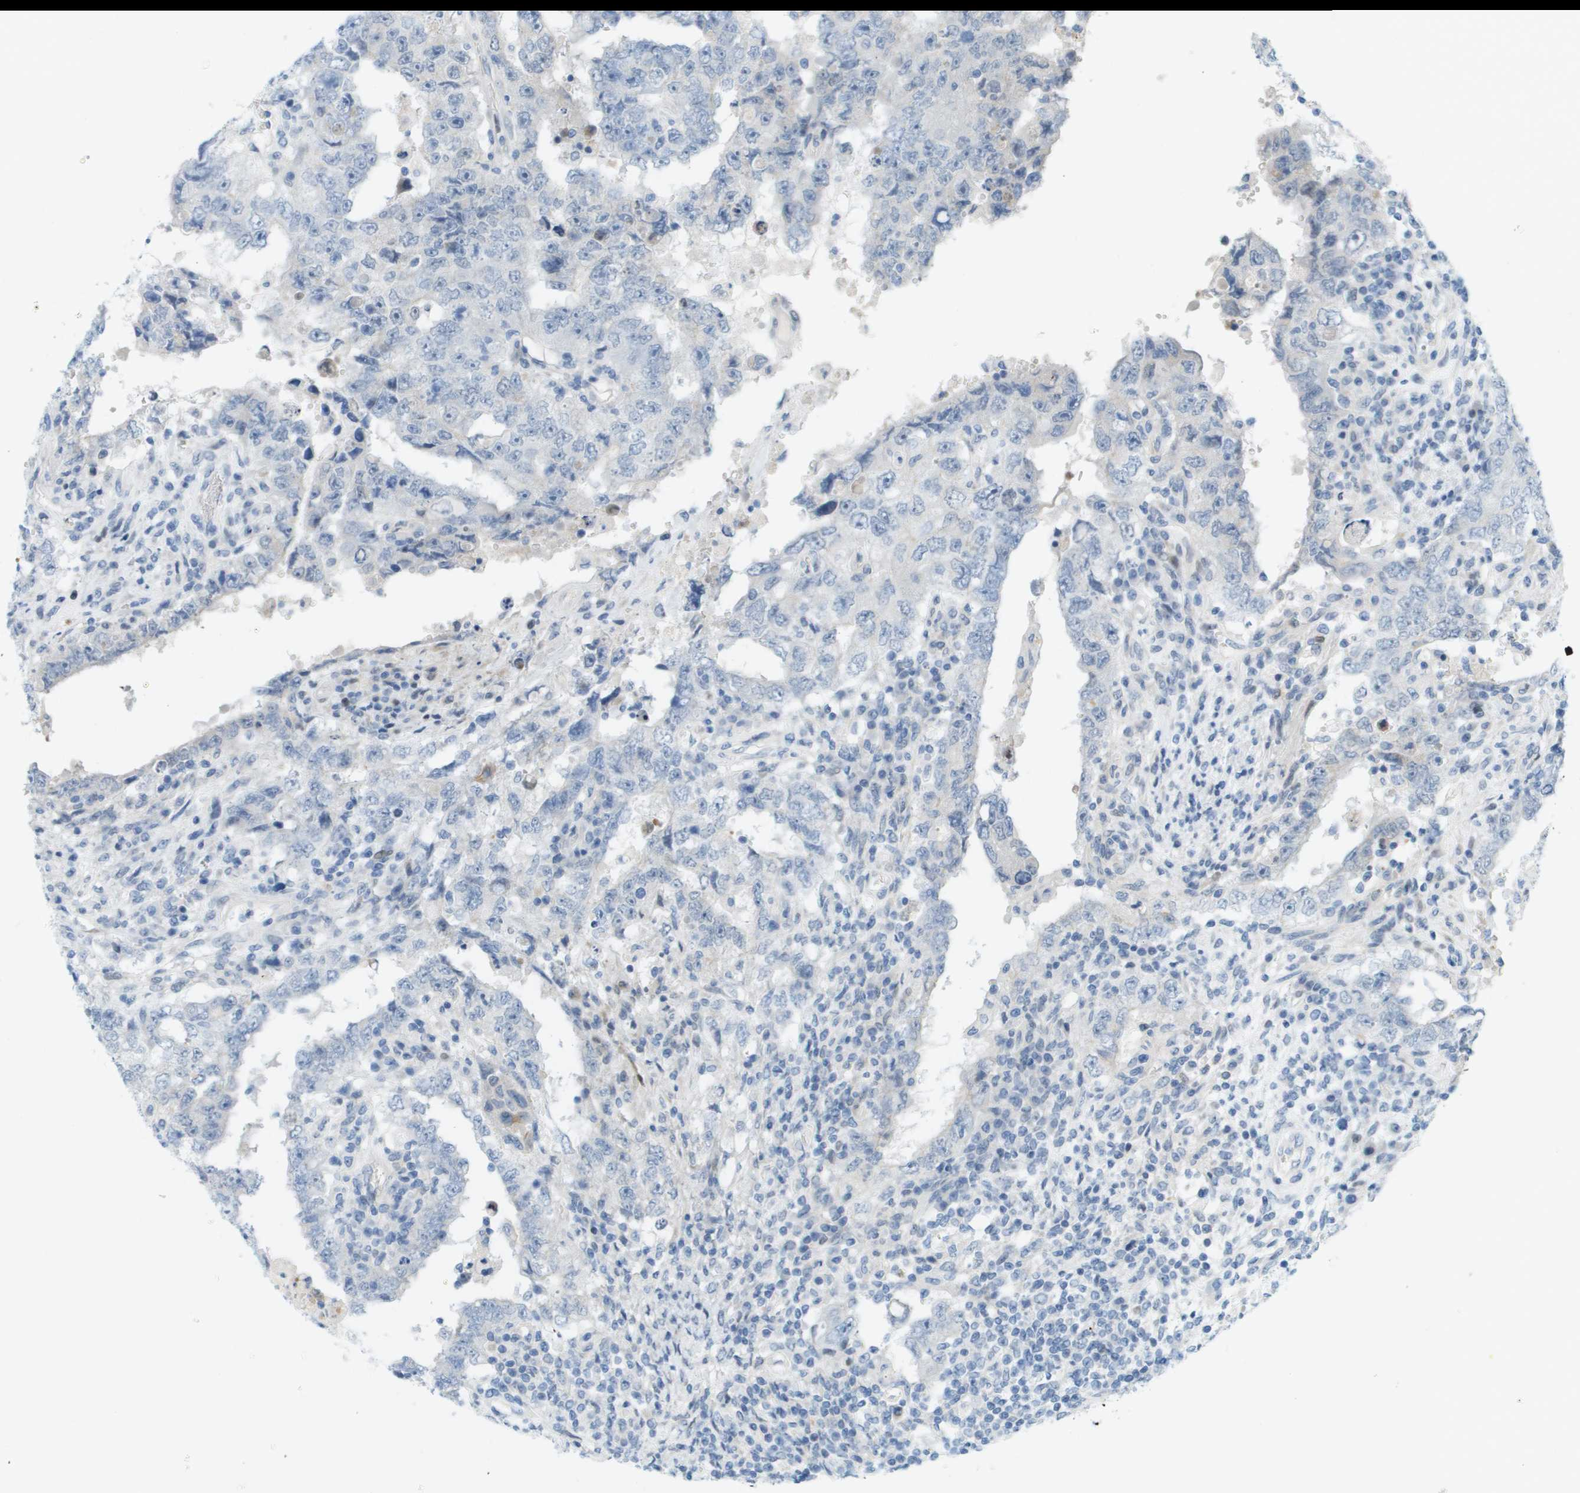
{"staining": {"intensity": "negative", "quantity": "none", "location": "none"}, "tissue": "testis cancer", "cell_type": "Tumor cells", "image_type": "cancer", "snomed": [{"axis": "morphology", "description": "Carcinoma, Embryonal, NOS"}, {"axis": "topography", "description": "Testis"}], "caption": "Human embryonal carcinoma (testis) stained for a protein using IHC exhibits no staining in tumor cells.", "gene": "CUL9", "patient": {"sex": "male", "age": 26}}